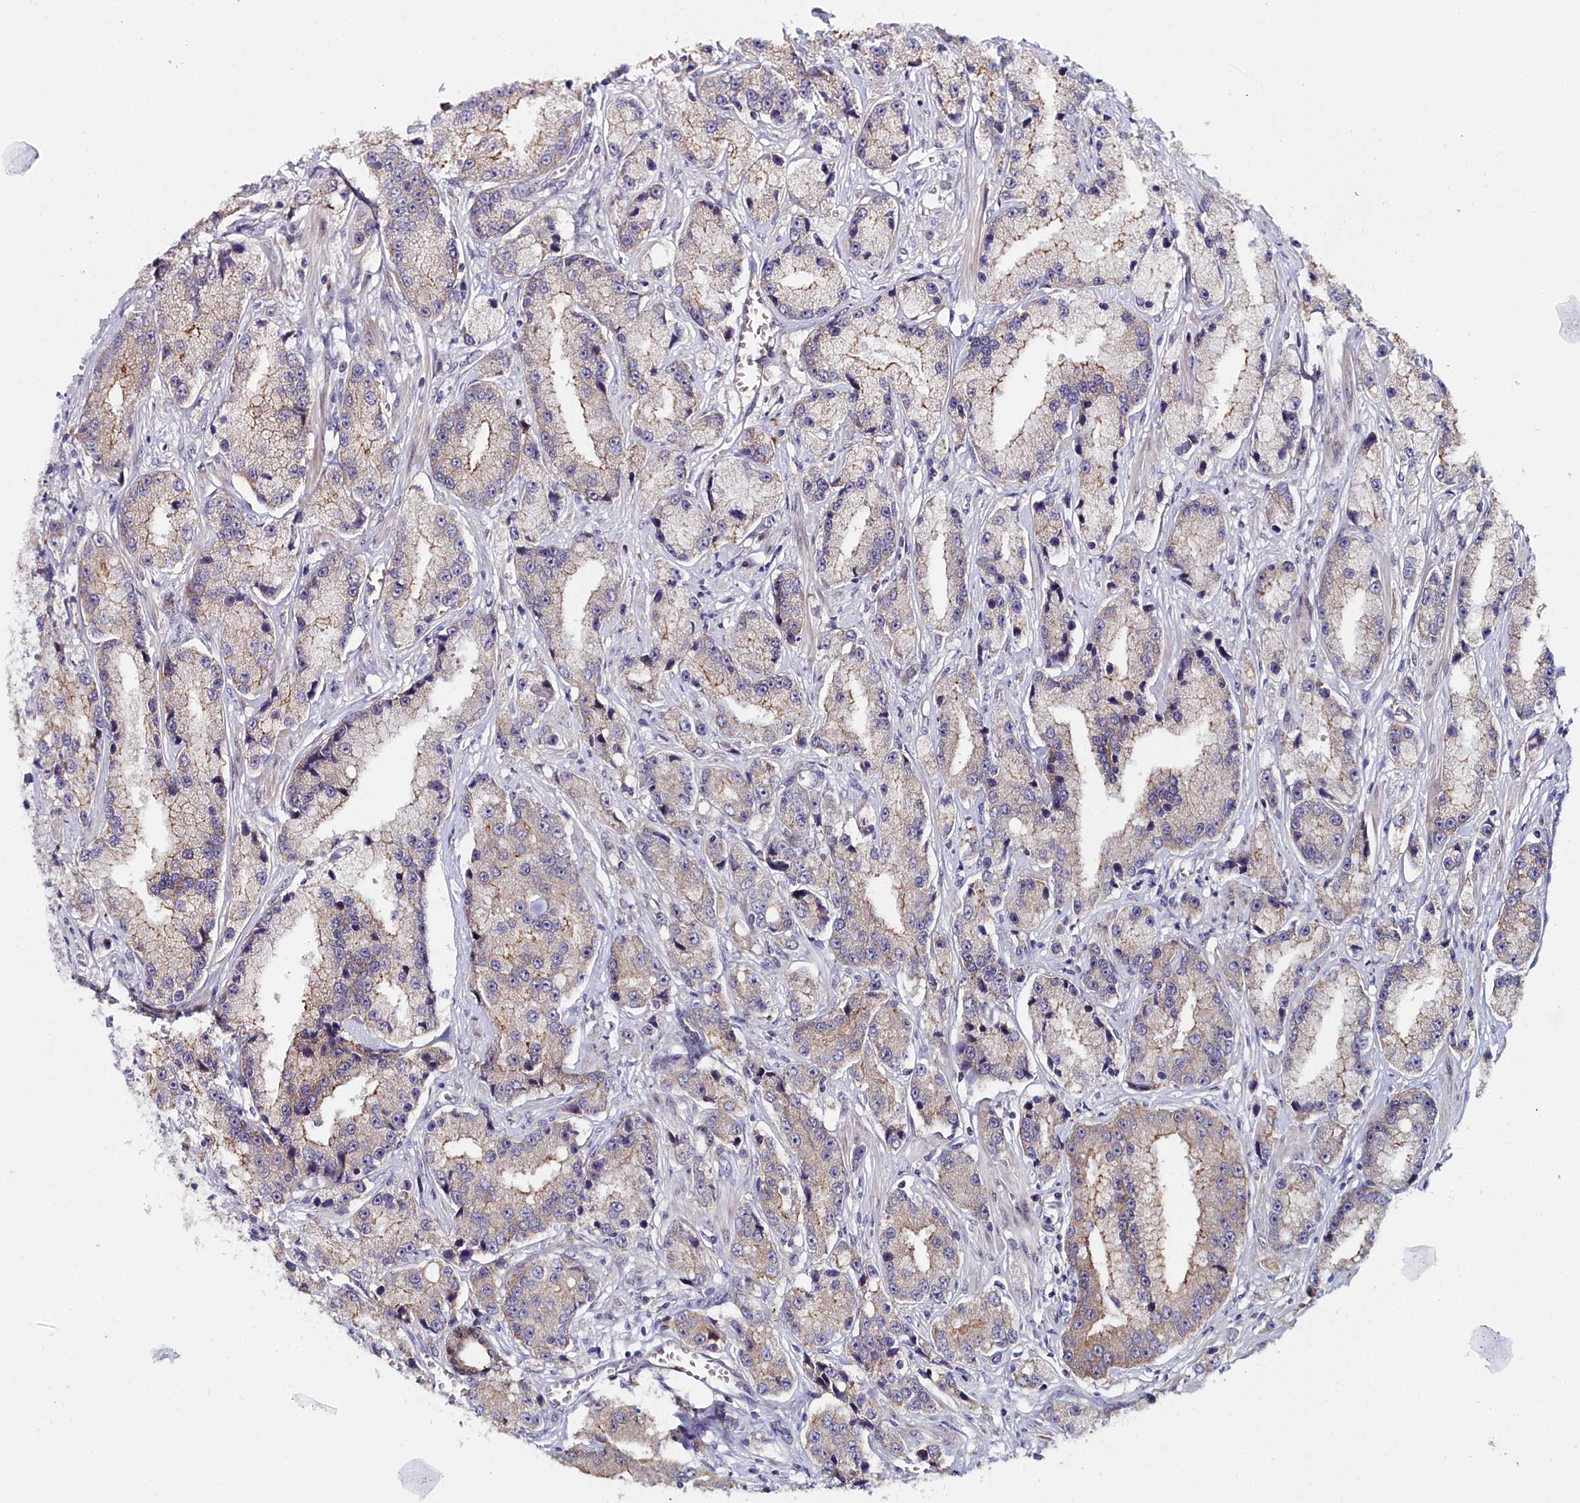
{"staining": {"intensity": "moderate", "quantity": "<25%", "location": "cytoplasmic/membranous"}, "tissue": "prostate cancer", "cell_type": "Tumor cells", "image_type": "cancer", "snomed": [{"axis": "morphology", "description": "Adenocarcinoma, High grade"}, {"axis": "topography", "description": "Prostate"}], "caption": "Moderate cytoplasmic/membranous expression for a protein is present in approximately <25% of tumor cells of prostate adenocarcinoma (high-grade) using immunohistochemistry (IHC).", "gene": "KCTD18", "patient": {"sex": "male", "age": 74}}